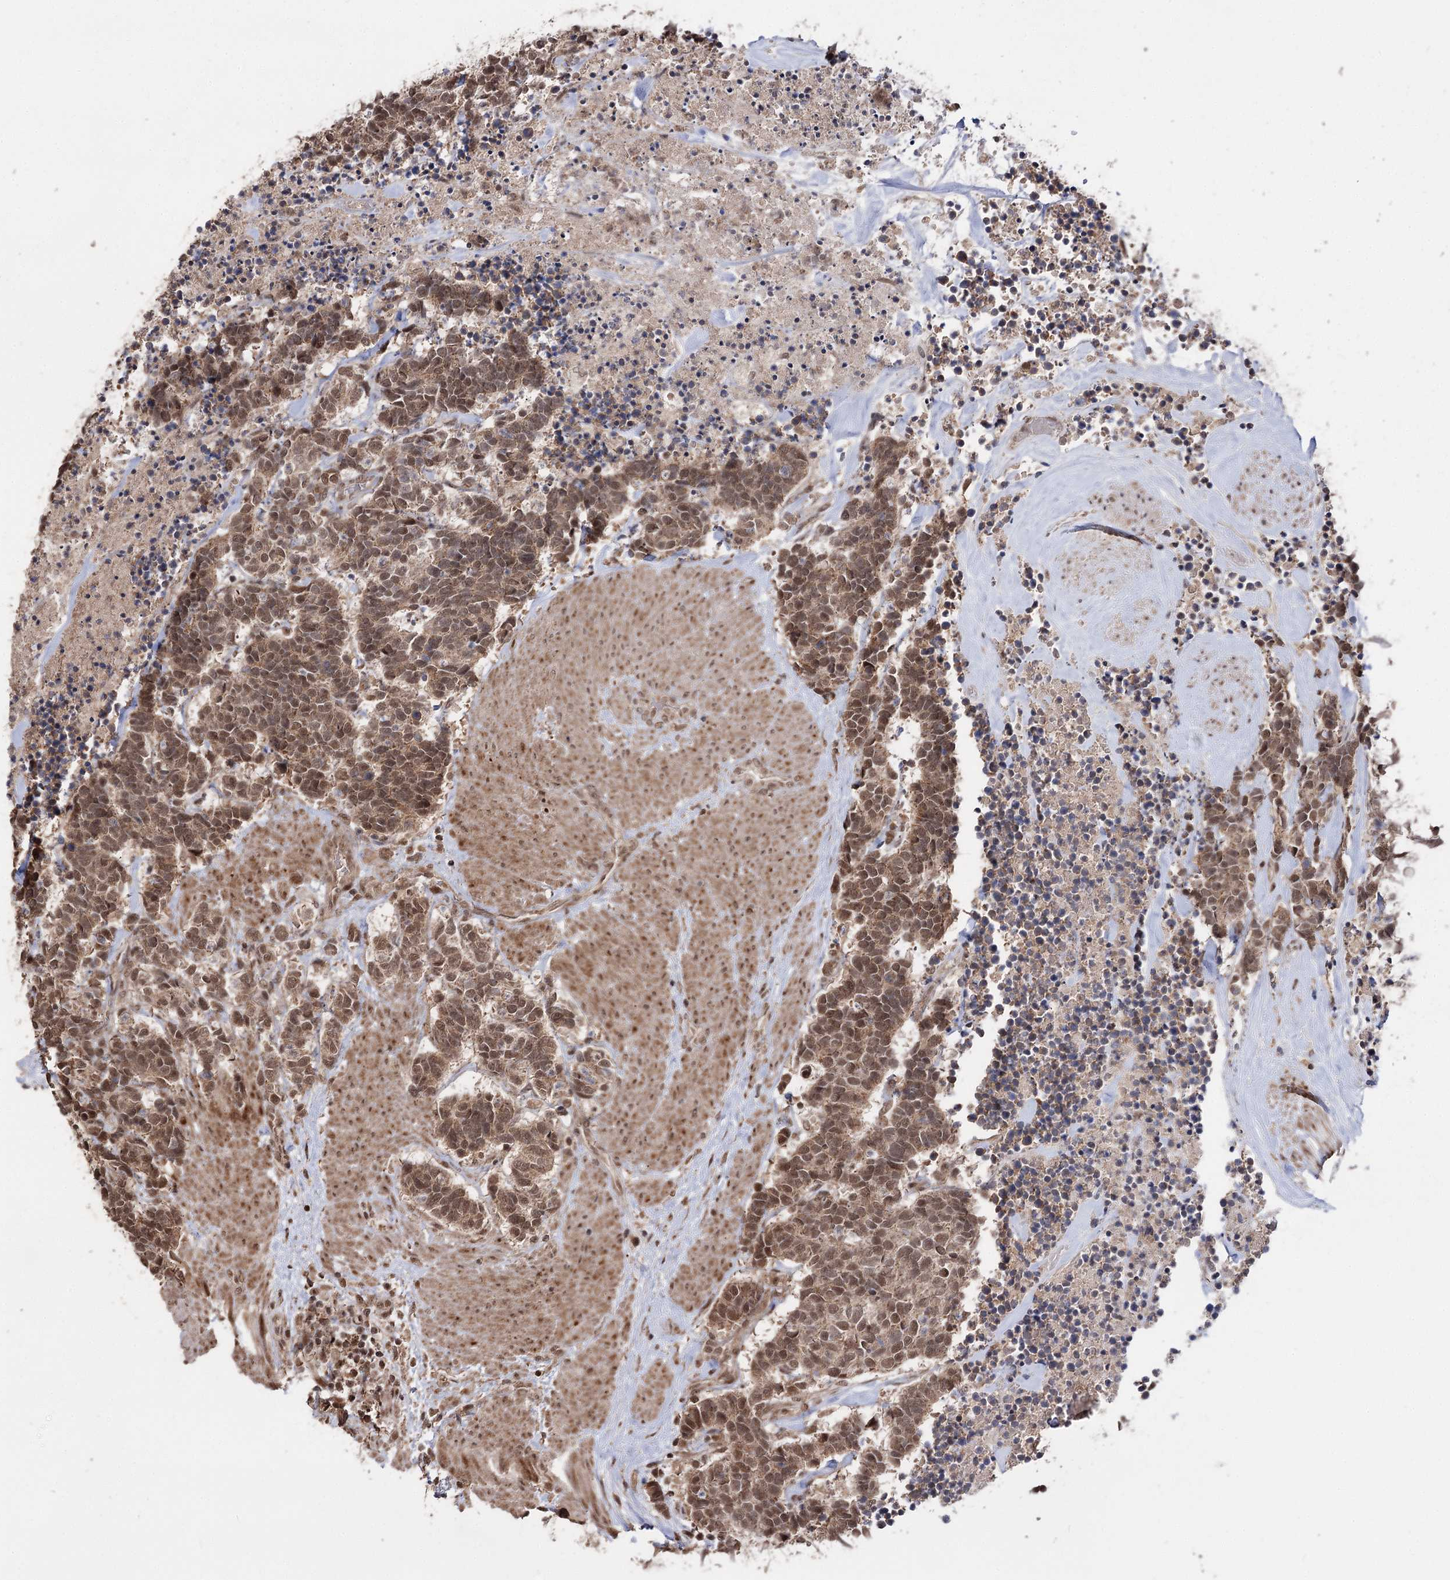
{"staining": {"intensity": "moderate", "quantity": ">75%", "location": "cytoplasmic/membranous,nuclear"}, "tissue": "carcinoid", "cell_type": "Tumor cells", "image_type": "cancer", "snomed": [{"axis": "morphology", "description": "Carcinoma, NOS"}, {"axis": "morphology", "description": "Carcinoid, malignant, NOS"}, {"axis": "topography", "description": "Urinary bladder"}], "caption": "Immunohistochemistry (IHC) of carcinoid displays medium levels of moderate cytoplasmic/membranous and nuclear expression in about >75% of tumor cells.", "gene": "FAM53B", "patient": {"sex": "male", "age": 57}}